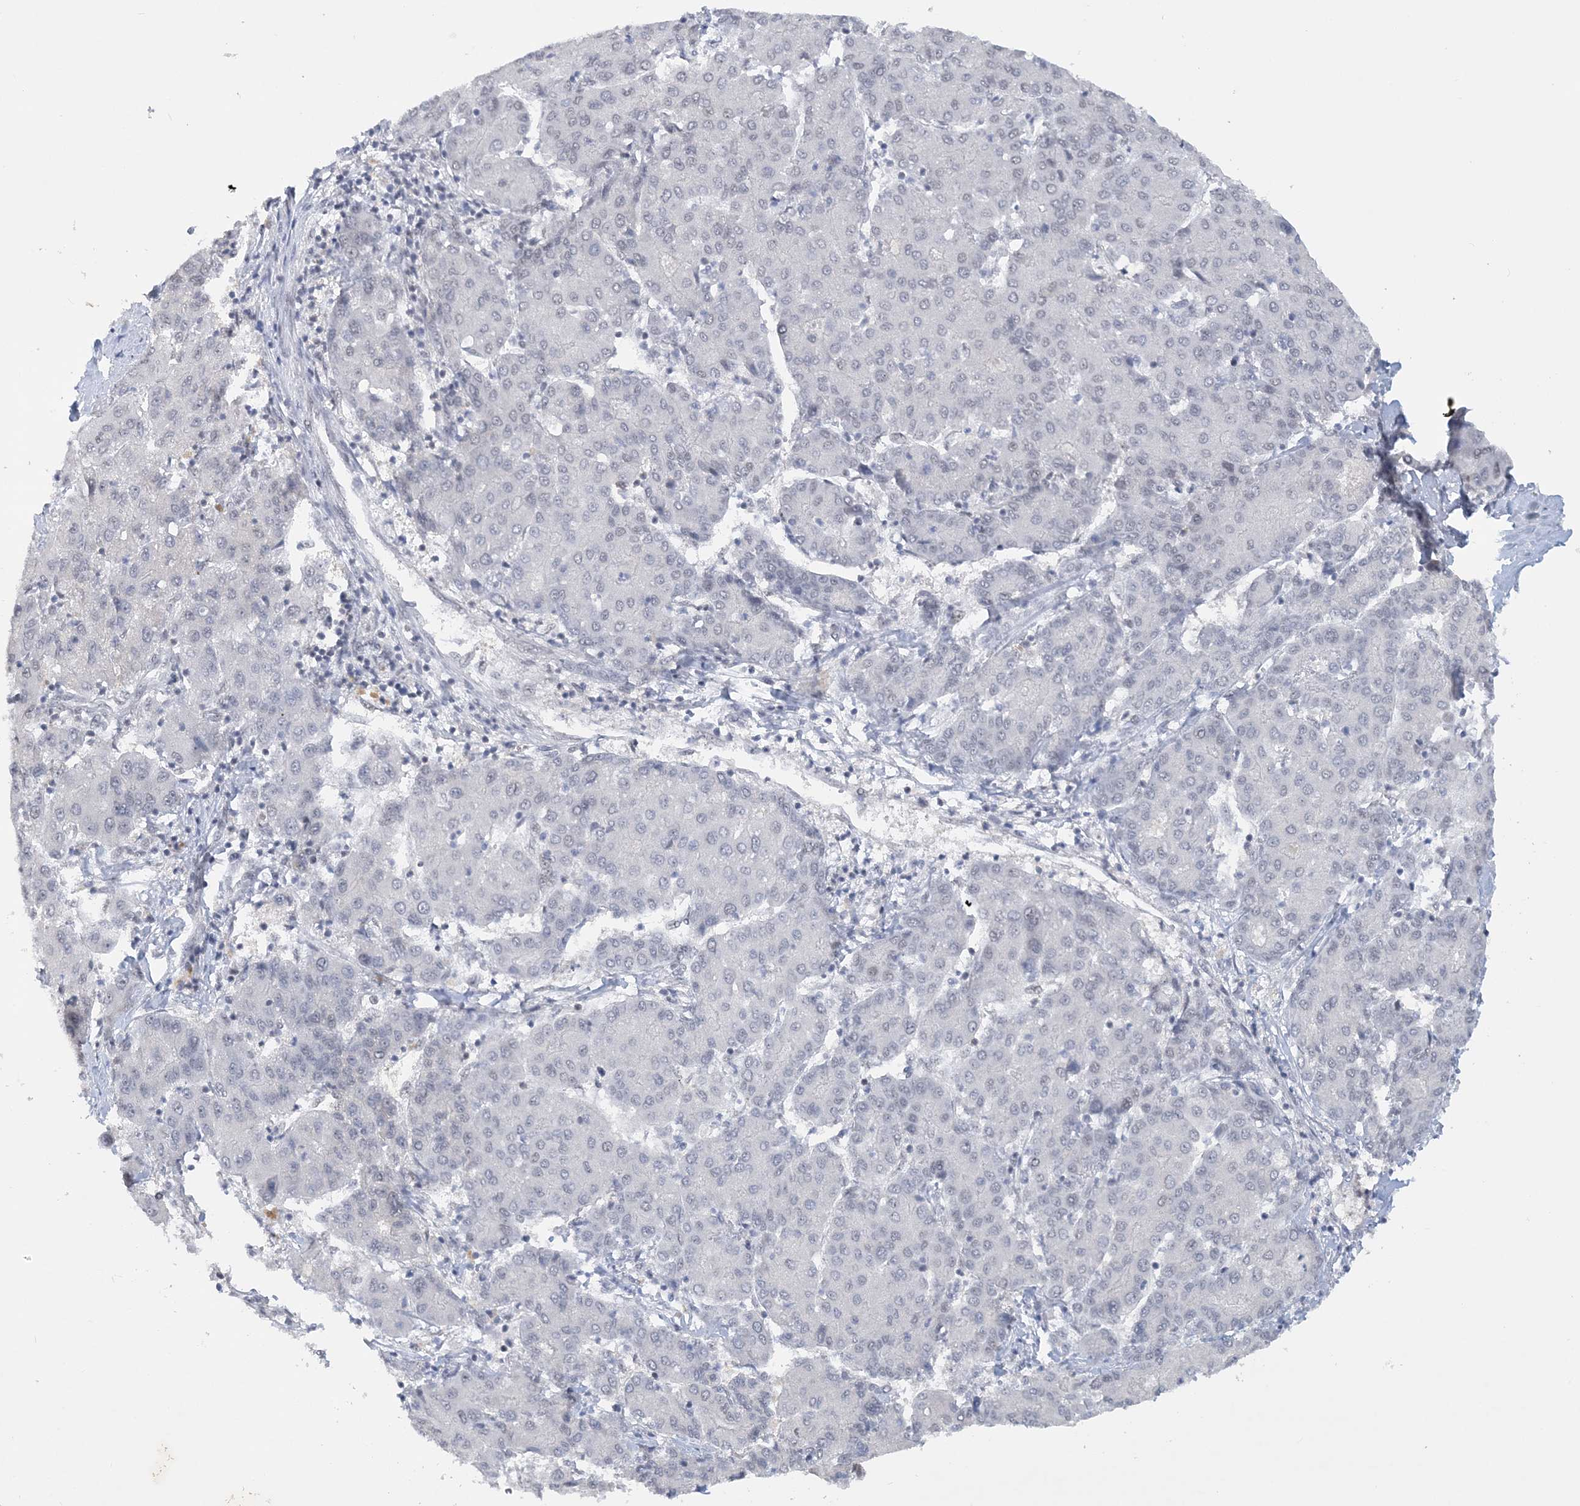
{"staining": {"intensity": "negative", "quantity": "none", "location": "none"}, "tissue": "liver cancer", "cell_type": "Tumor cells", "image_type": "cancer", "snomed": [{"axis": "morphology", "description": "Carcinoma, Hepatocellular, NOS"}, {"axis": "topography", "description": "Liver"}], "caption": "There is no significant staining in tumor cells of liver hepatocellular carcinoma.", "gene": "KMT2D", "patient": {"sex": "male", "age": 65}}